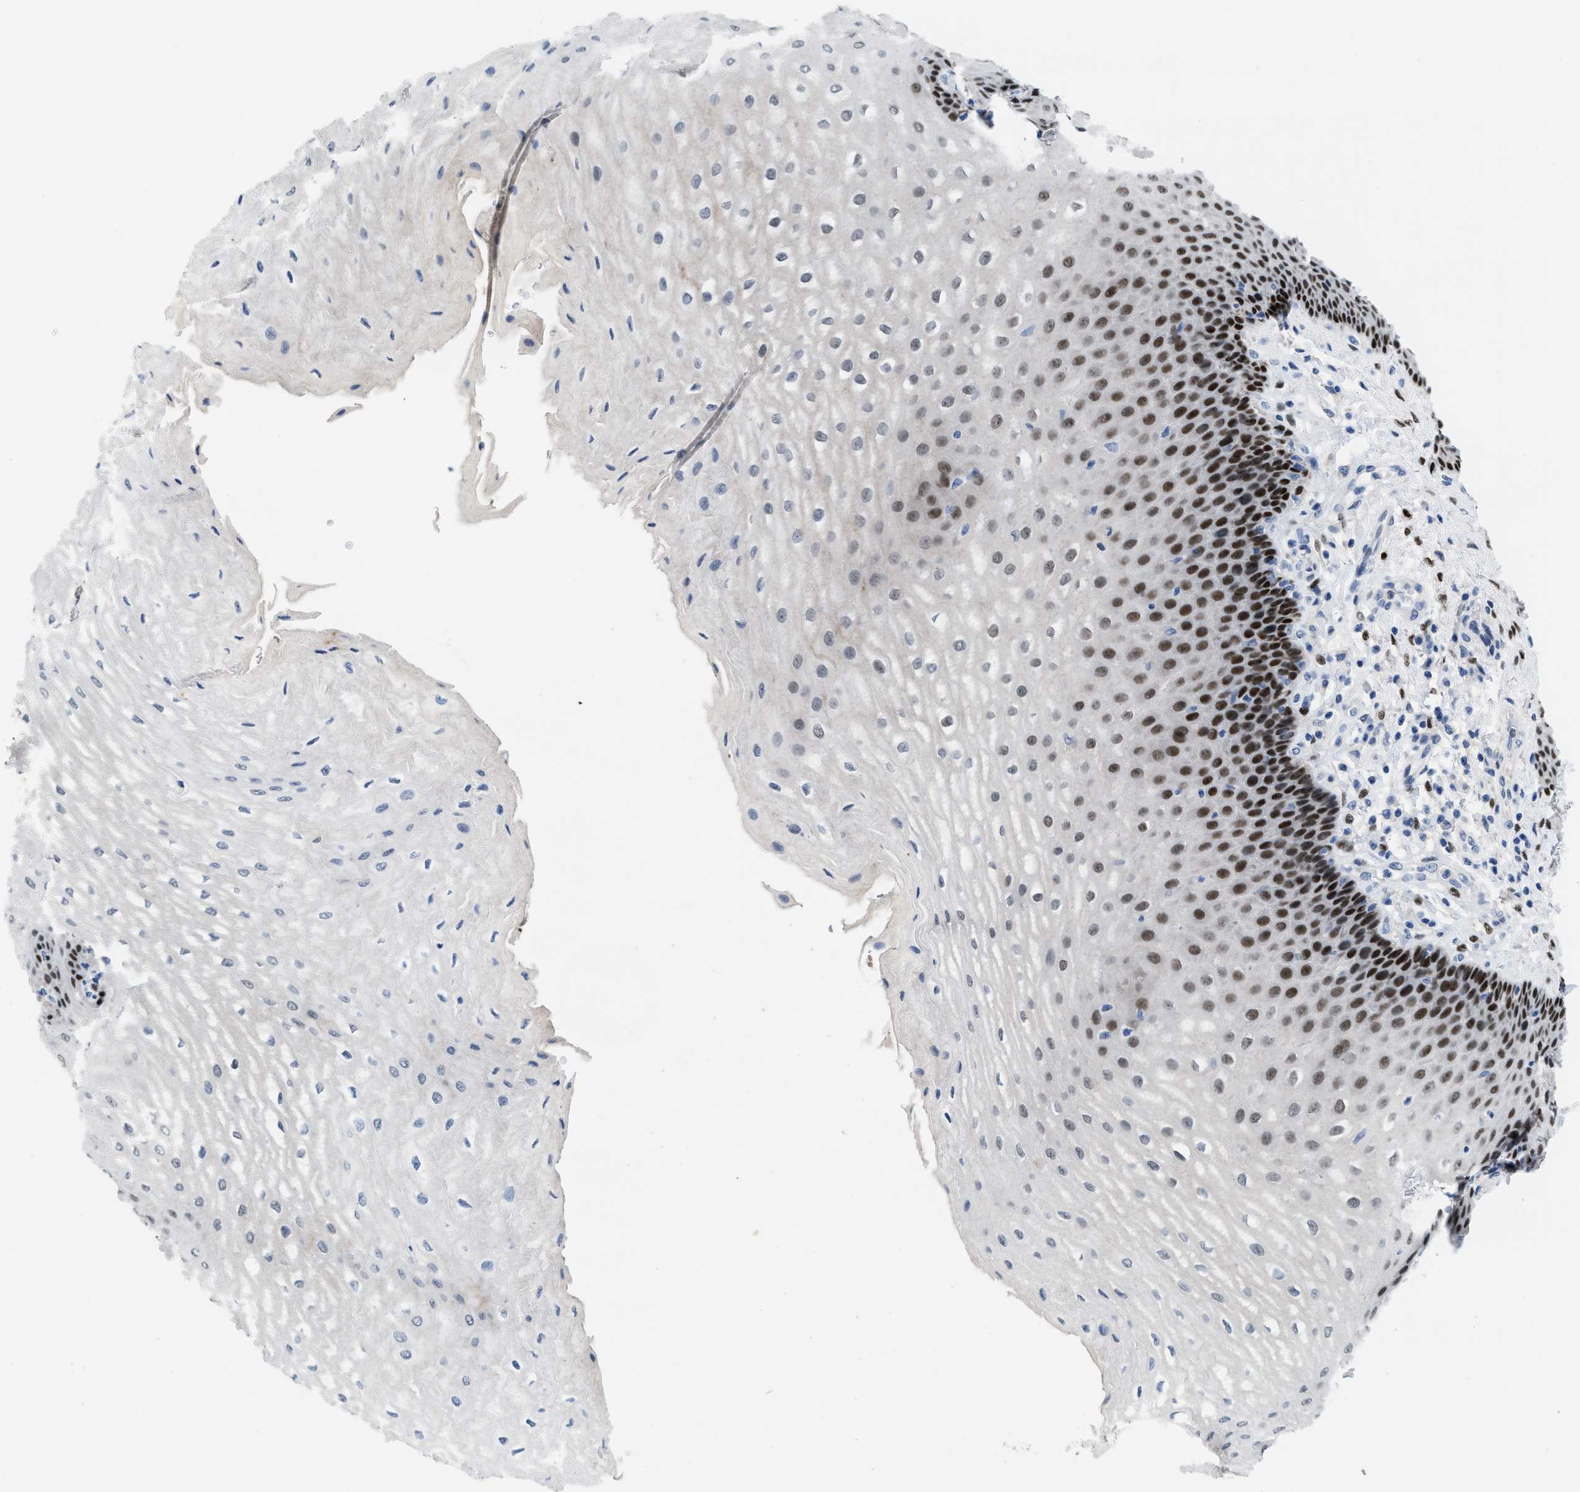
{"staining": {"intensity": "strong", "quantity": "25%-75%", "location": "nuclear"}, "tissue": "esophagus", "cell_type": "Squamous epithelial cells", "image_type": "normal", "snomed": [{"axis": "morphology", "description": "Normal tissue, NOS"}, {"axis": "topography", "description": "Esophagus"}], "caption": "Esophagus stained with immunohistochemistry (IHC) demonstrates strong nuclear staining in approximately 25%-75% of squamous epithelial cells.", "gene": "NFIX", "patient": {"sex": "male", "age": 54}}